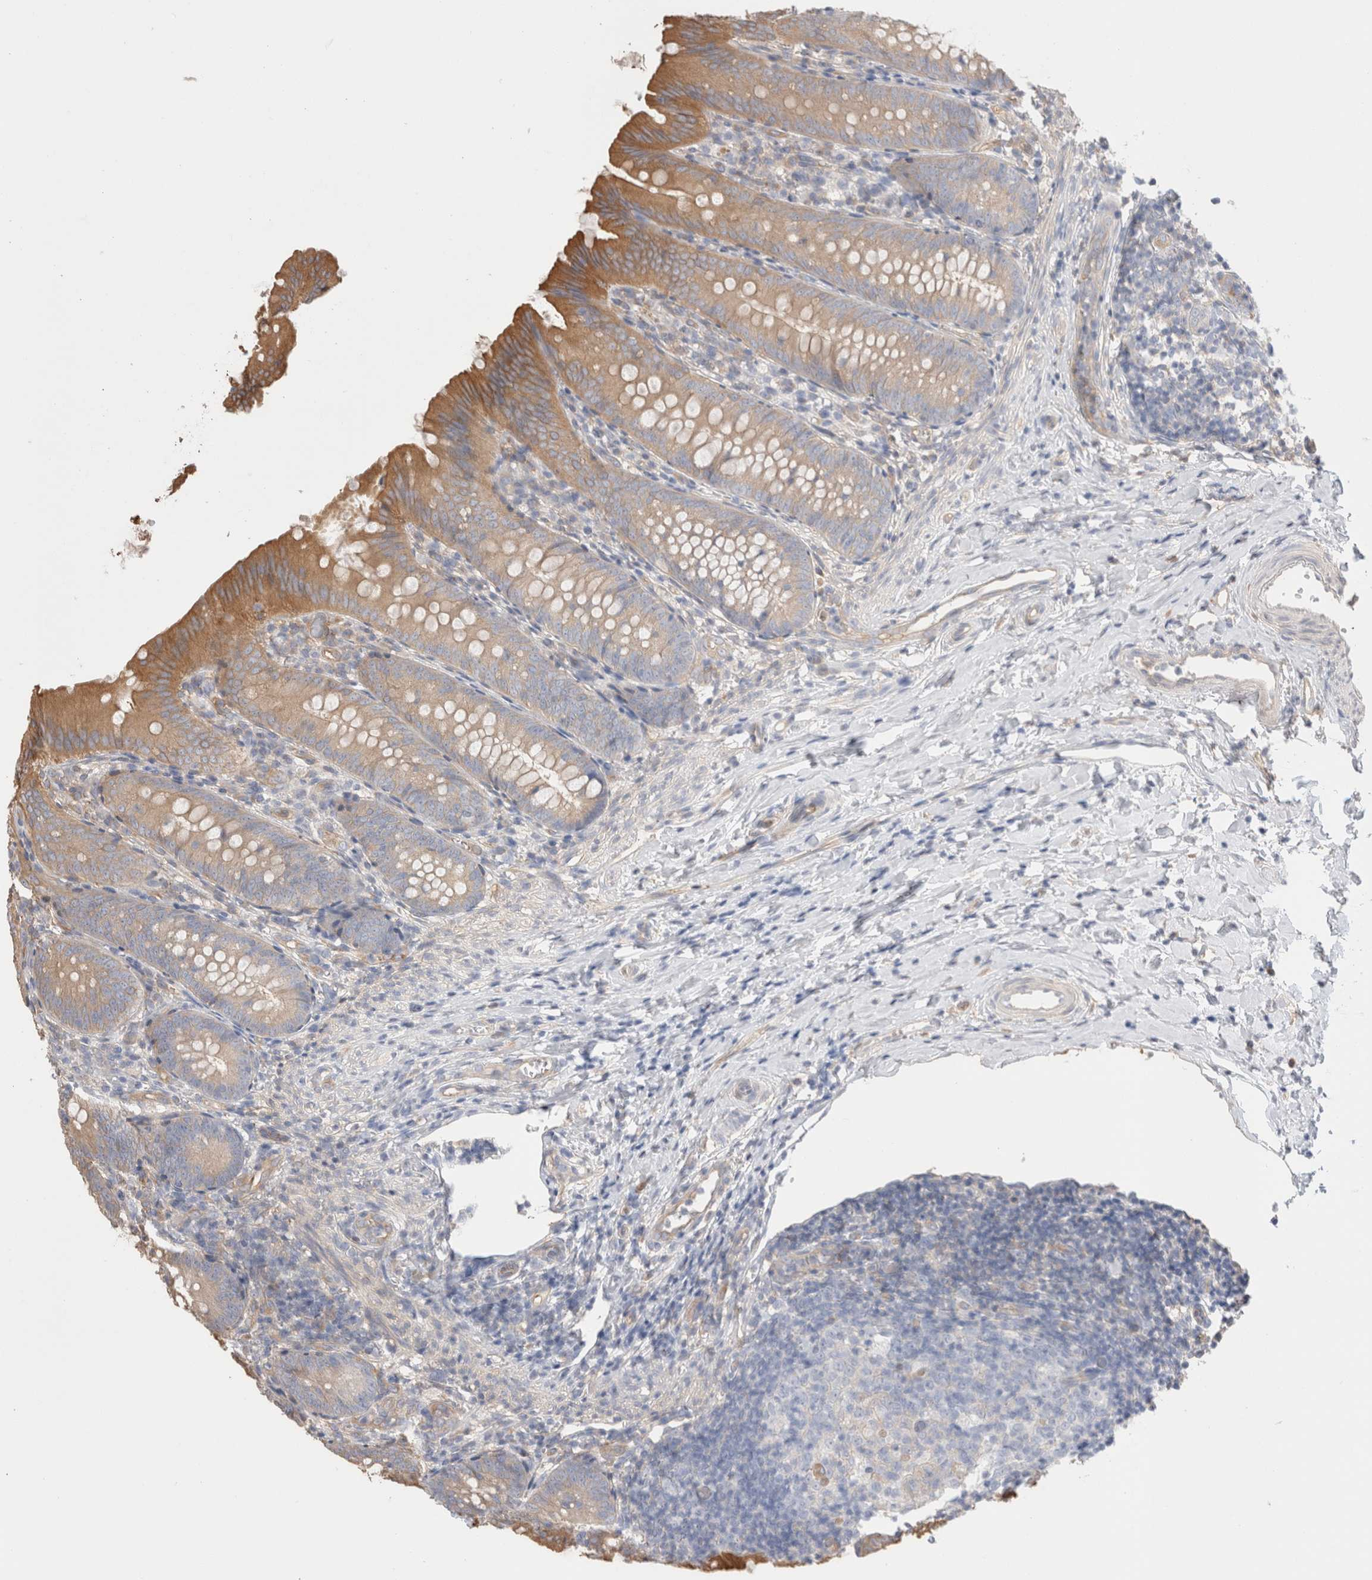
{"staining": {"intensity": "moderate", "quantity": ">75%", "location": "cytoplasmic/membranous"}, "tissue": "appendix", "cell_type": "Glandular cells", "image_type": "normal", "snomed": [{"axis": "morphology", "description": "Normal tissue, NOS"}, {"axis": "topography", "description": "Appendix"}], "caption": "Unremarkable appendix demonstrates moderate cytoplasmic/membranous positivity in approximately >75% of glandular cells.", "gene": "CAPN2", "patient": {"sex": "male", "age": 1}}